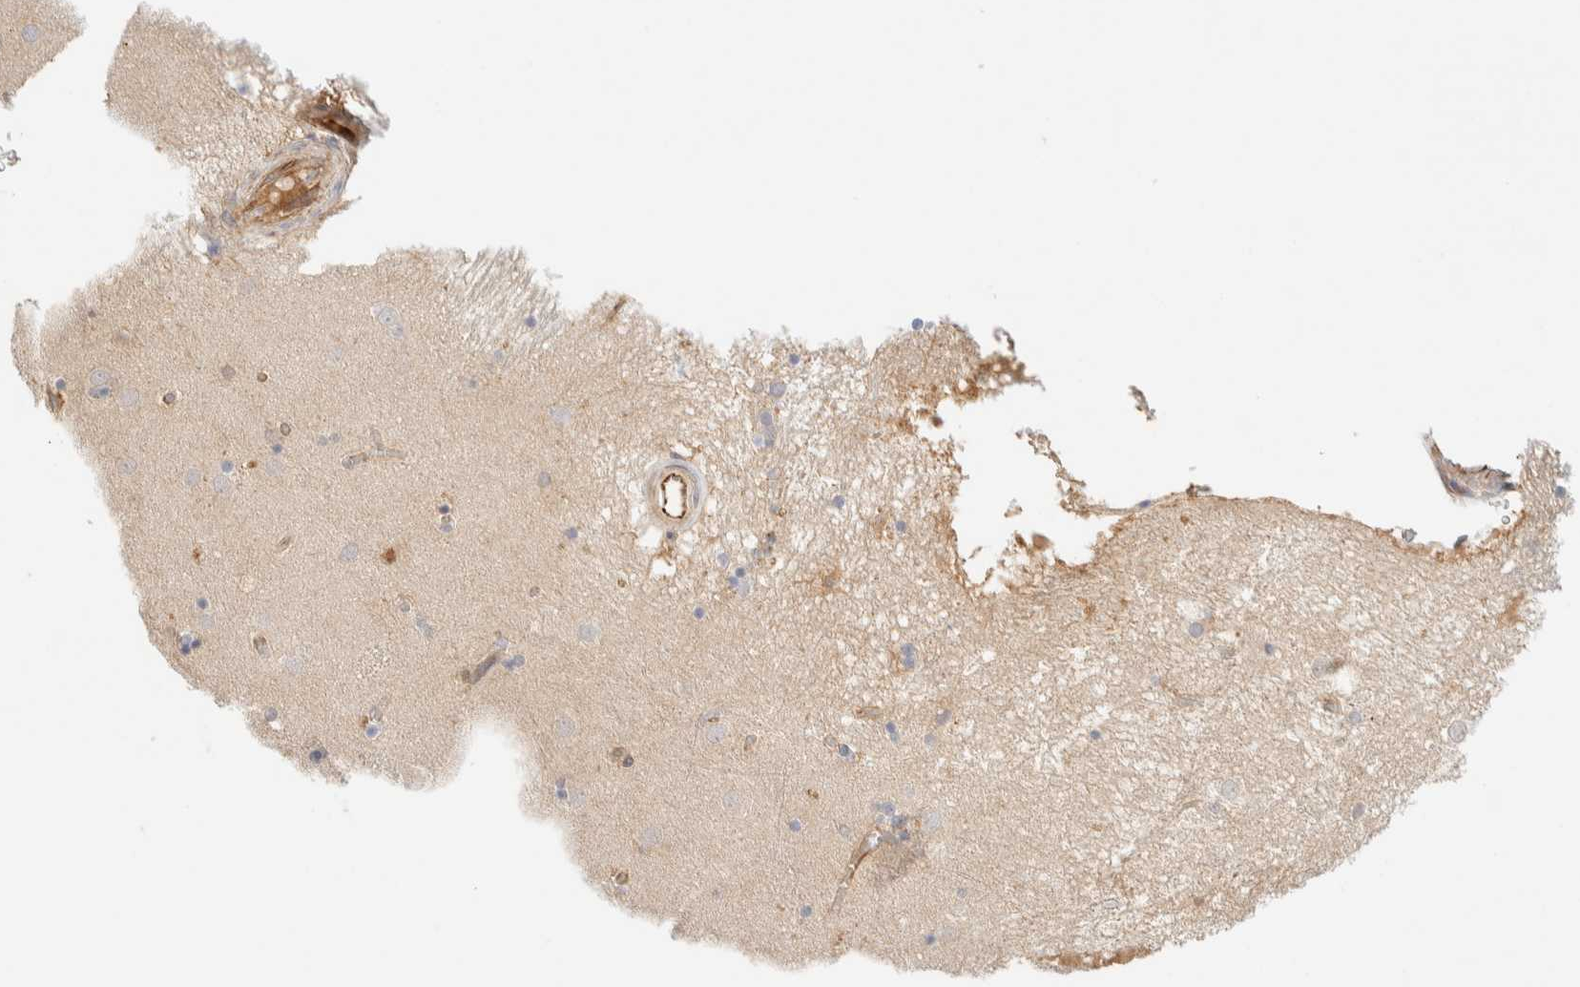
{"staining": {"intensity": "weak", "quantity": "<25%", "location": "cytoplasmic/membranous"}, "tissue": "caudate", "cell_type": "Glial cells", "image_type": "normal", "snomed": [{"axis": "morphology", "description": "Normal tissue, NOS"}, {"axis": "topography", "description": "Lateral ventricle wall"}], "caption": "IHC micrograph of benign human caudate stained for a protein (brown), which shows no expression in glial cells.", "gene": "FAT1", "patient": {"sex": "male", "age": 70}}